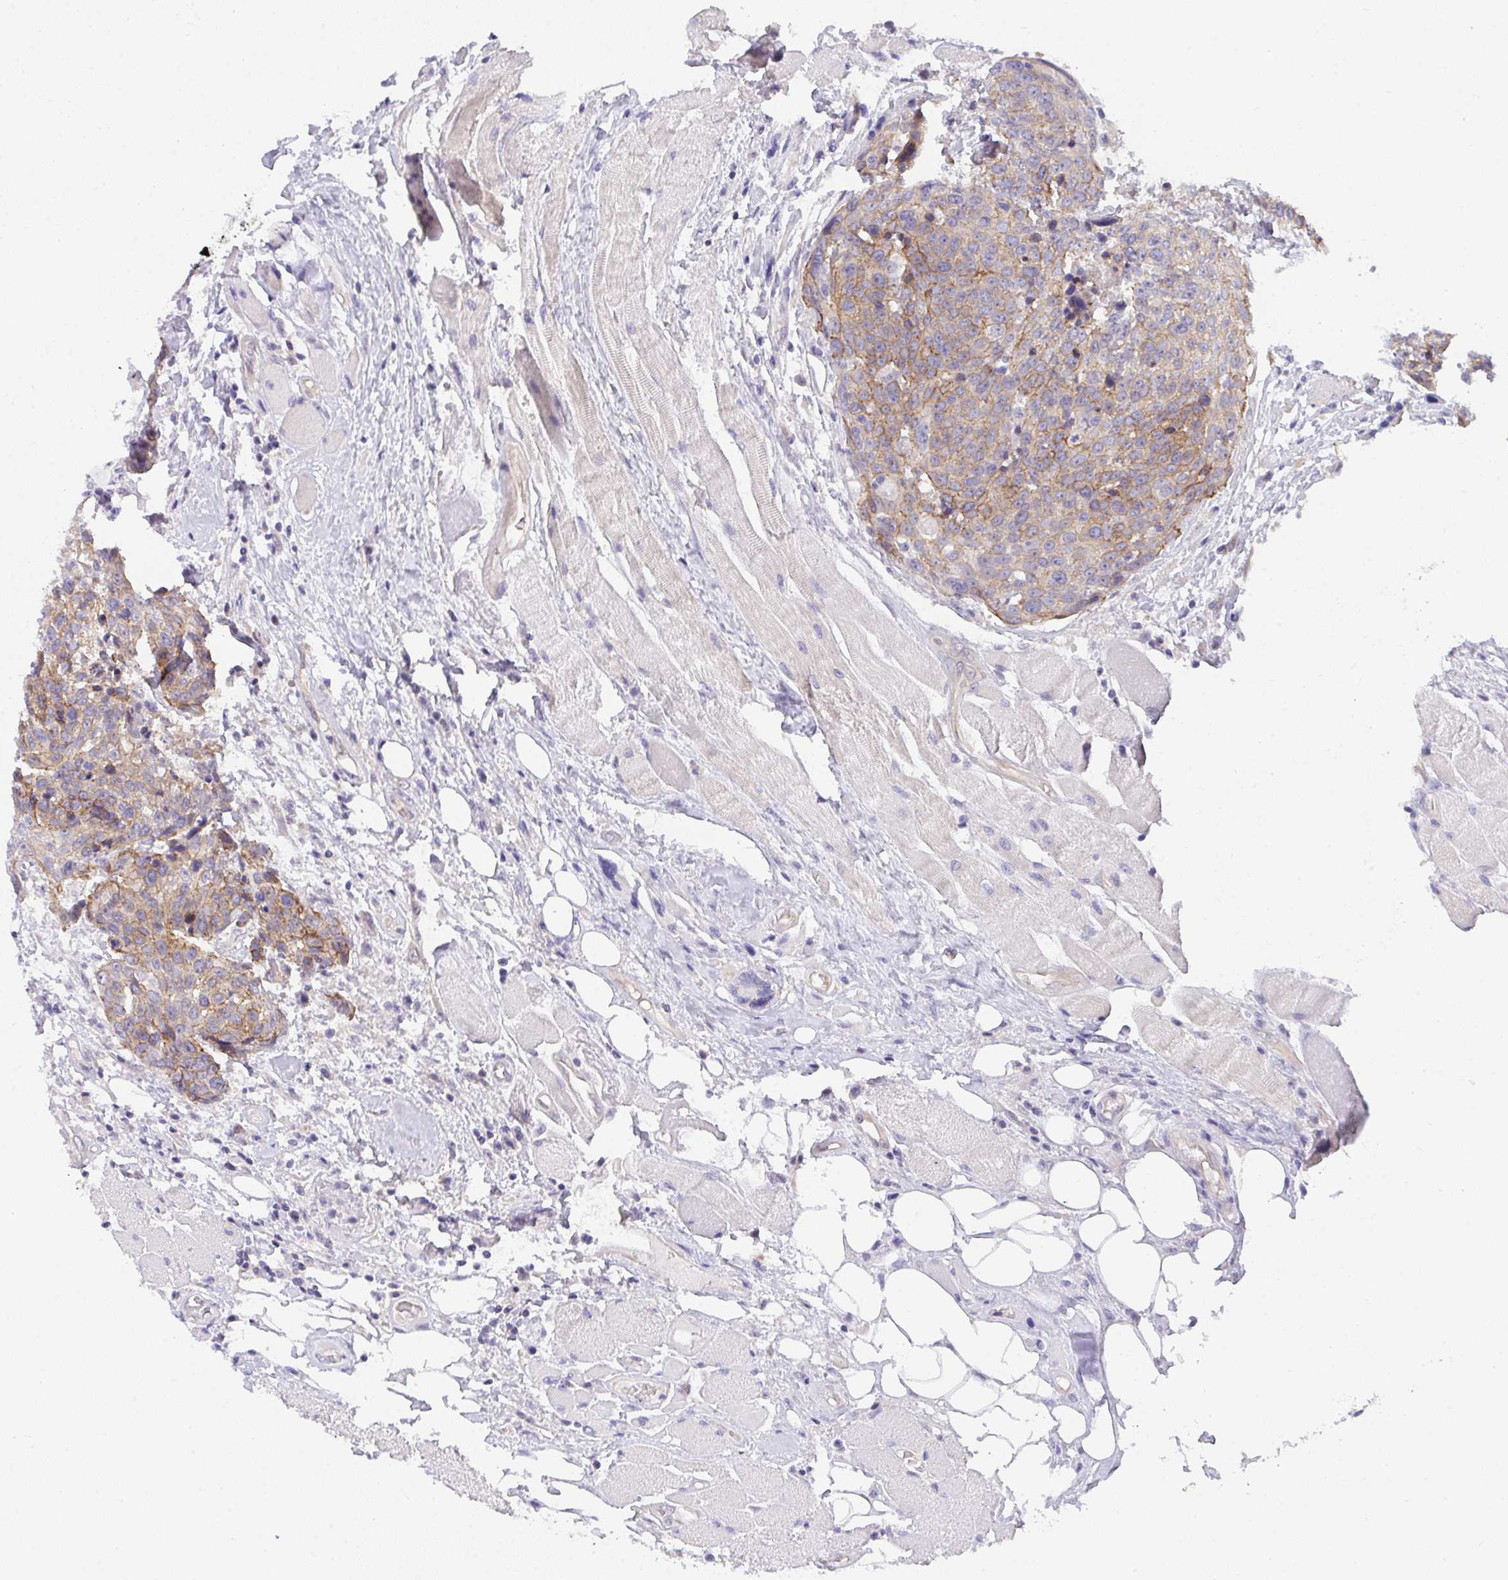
{"staining": {"intensity": "moderate", "quantity": ">75%", "location": "cytoplasmic/membranous"}, "tissue": "head and neck cancer", "cell_type": "Tumor cells", "image_type": "cancer", "snomed": [{"axis": "morphology", "description": "Squamous cell carcinoma, NOS"}, {"axis": "topography", "description": "Oral tissue"}, {"axis": "topography", "description": "Head-Neck"}], "caption": "An IHC micrograph of neoplastic tissue is shown. Protein staining in brown highlights moderate cytoplasmic/membranous positivity in squamous cell carcinoma (head and neck) within tumor cells. The protein of interest is shown in brown color, while the nuclei are stained blue.", "gene": "HOXD12", "patient": {"sex": "male", "age": 64}}